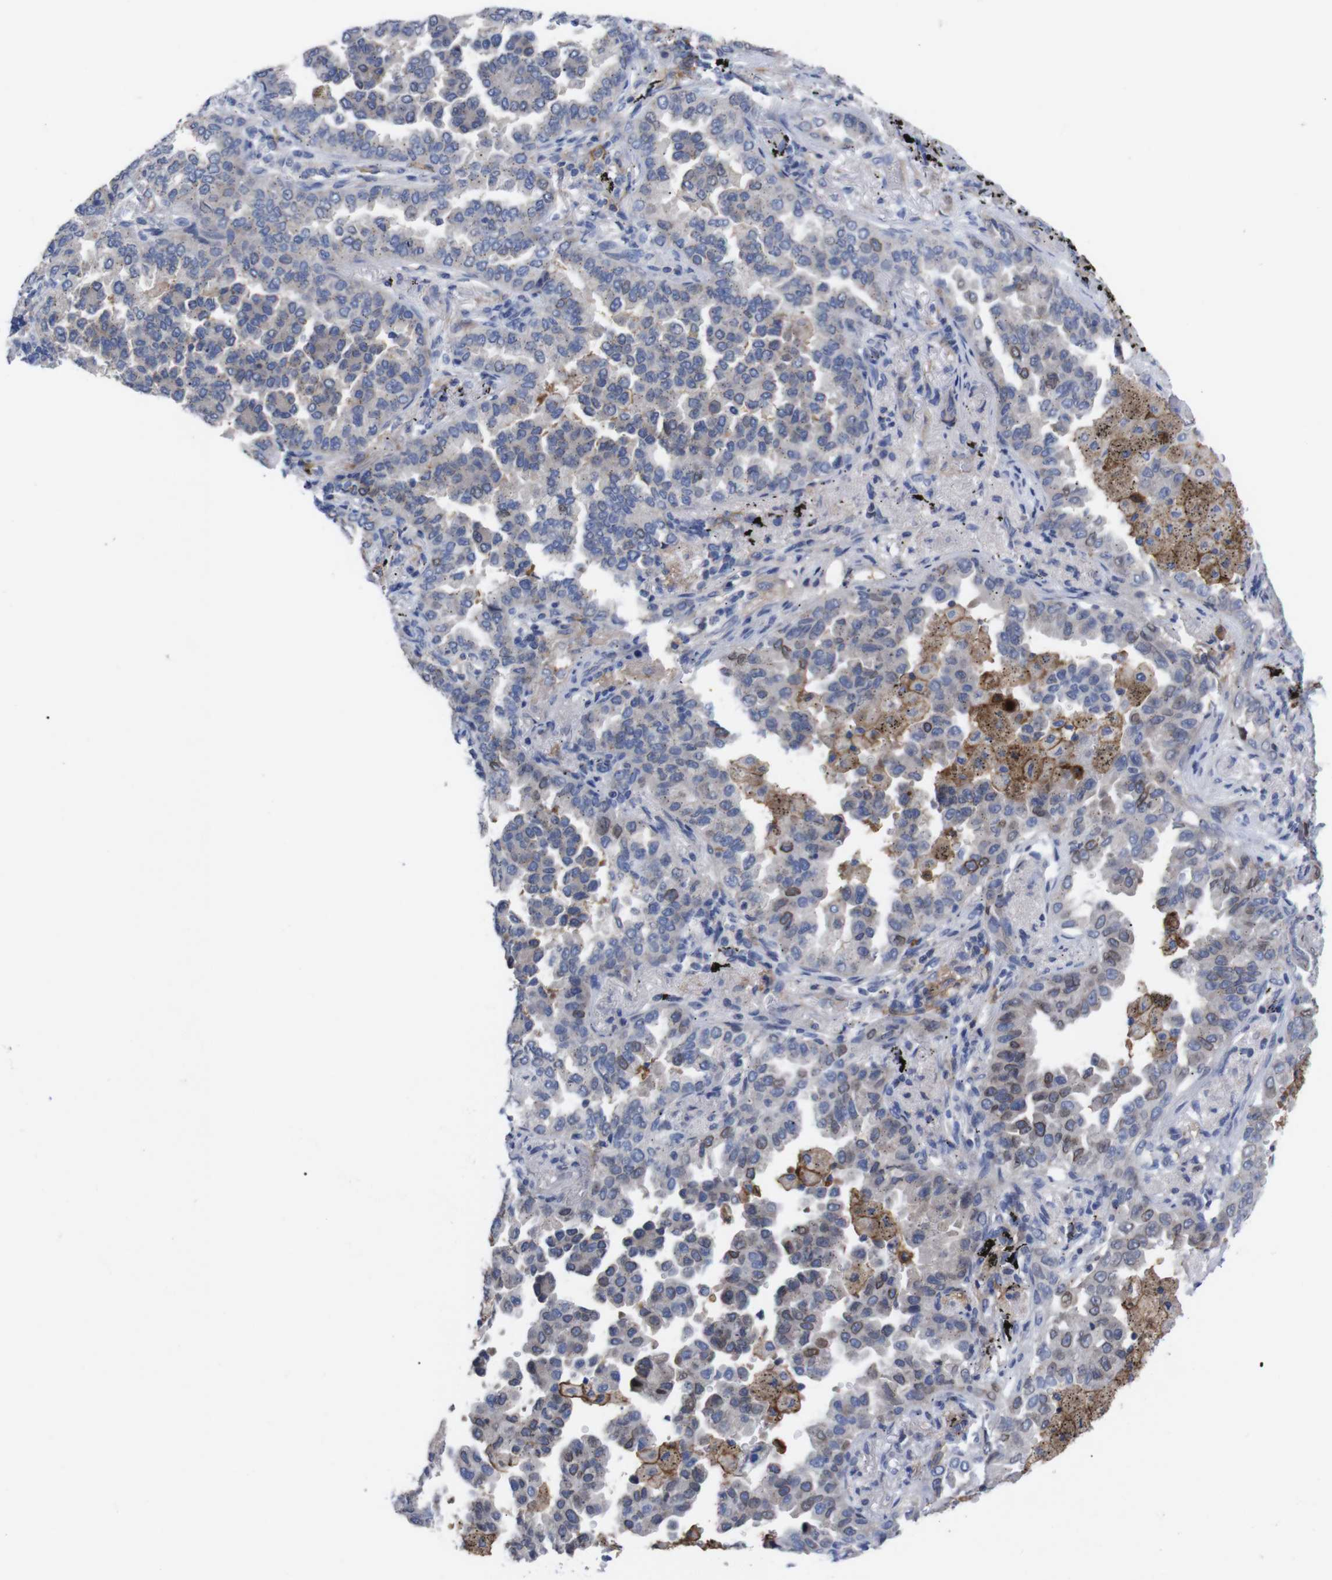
{"staining": {"intensity": "negative", "quantity": "none", "location": "none"}, "tissue": "lung cancer", "cell_type": "Tumor cells", "image_type": "cancer", "snomed": [{"axis": "morphology", "description": "Normal tissue, NOS"}, {"axis": "morphology", "description": "Adenocarcinoma, NOS"}, {"axis": "topography", "description": "Lung"}], "caption": "The IHC photomicrograph has no significant positivity in tumor cells of lung adenocarcinoma tissue. (Immunohistochemistry, brightfield microscopy, high magnification).", "gene": "C5AR1", "patient": {"sex": "male", "age": 59}}